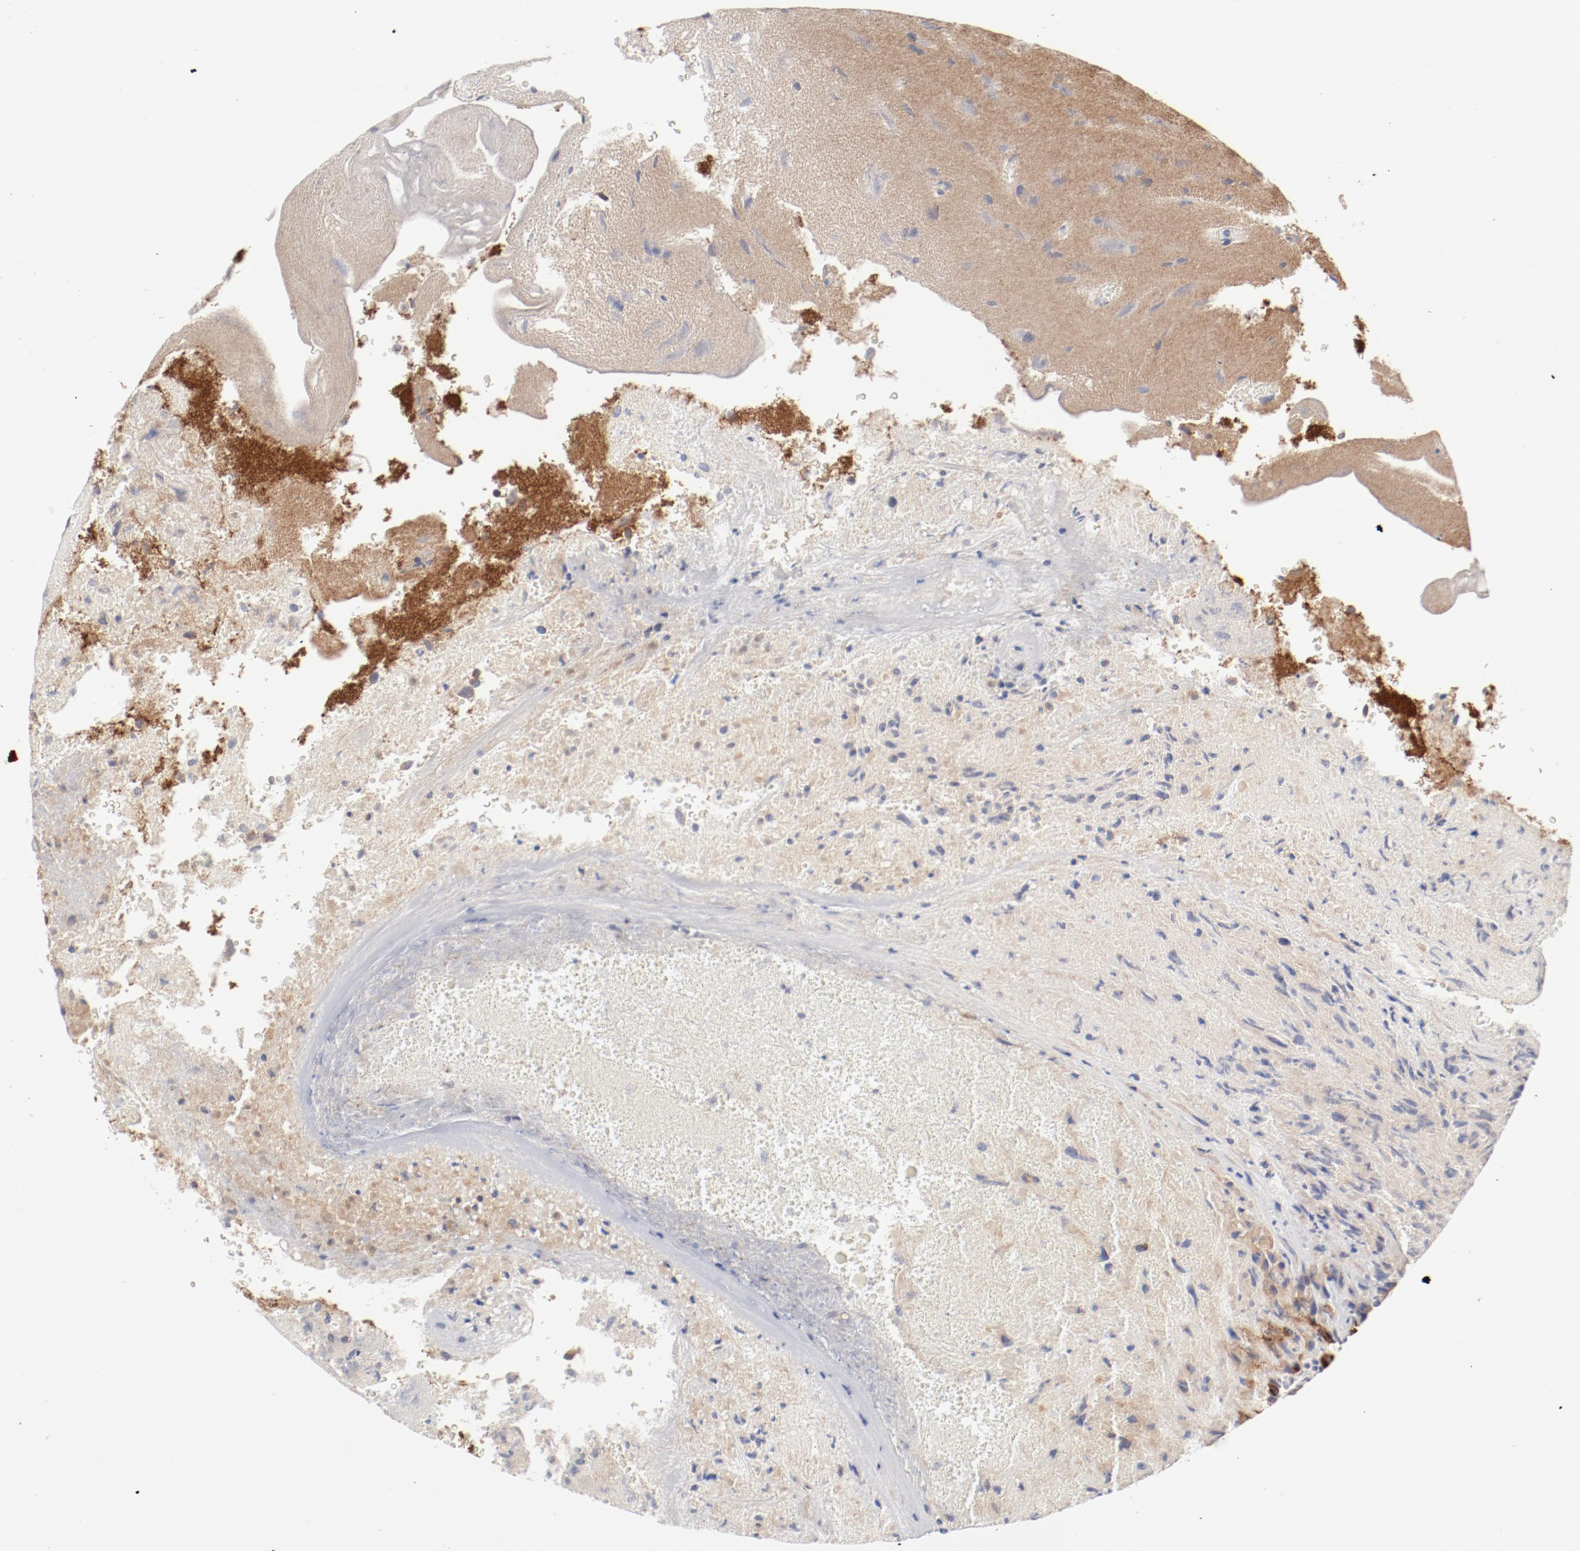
{"staining": {"intensity": "strong", "quantity": ">75%", "location": "cytoplasmic/membranous"}, "tissue": "glioma", "cell_type": "Tumor cells", "image_type": "cancer", "snomed": [{"axis": "morphology", "description": "Normal tissue, NOS"}, {"axis": "morphology", "description": "Glioma, malignant, High grade"}, {"axis": "topography", "description": "Cerebral cortex"}], "caption": "Malignant glioma (high-grade) was stained to show a protein in brown. There is high levels of strong cytoplasmic/membranous staining in approximately >75% of tumor cells.", "gene": "AP2A1", "patient": {"sex": "male", "age": 75}}